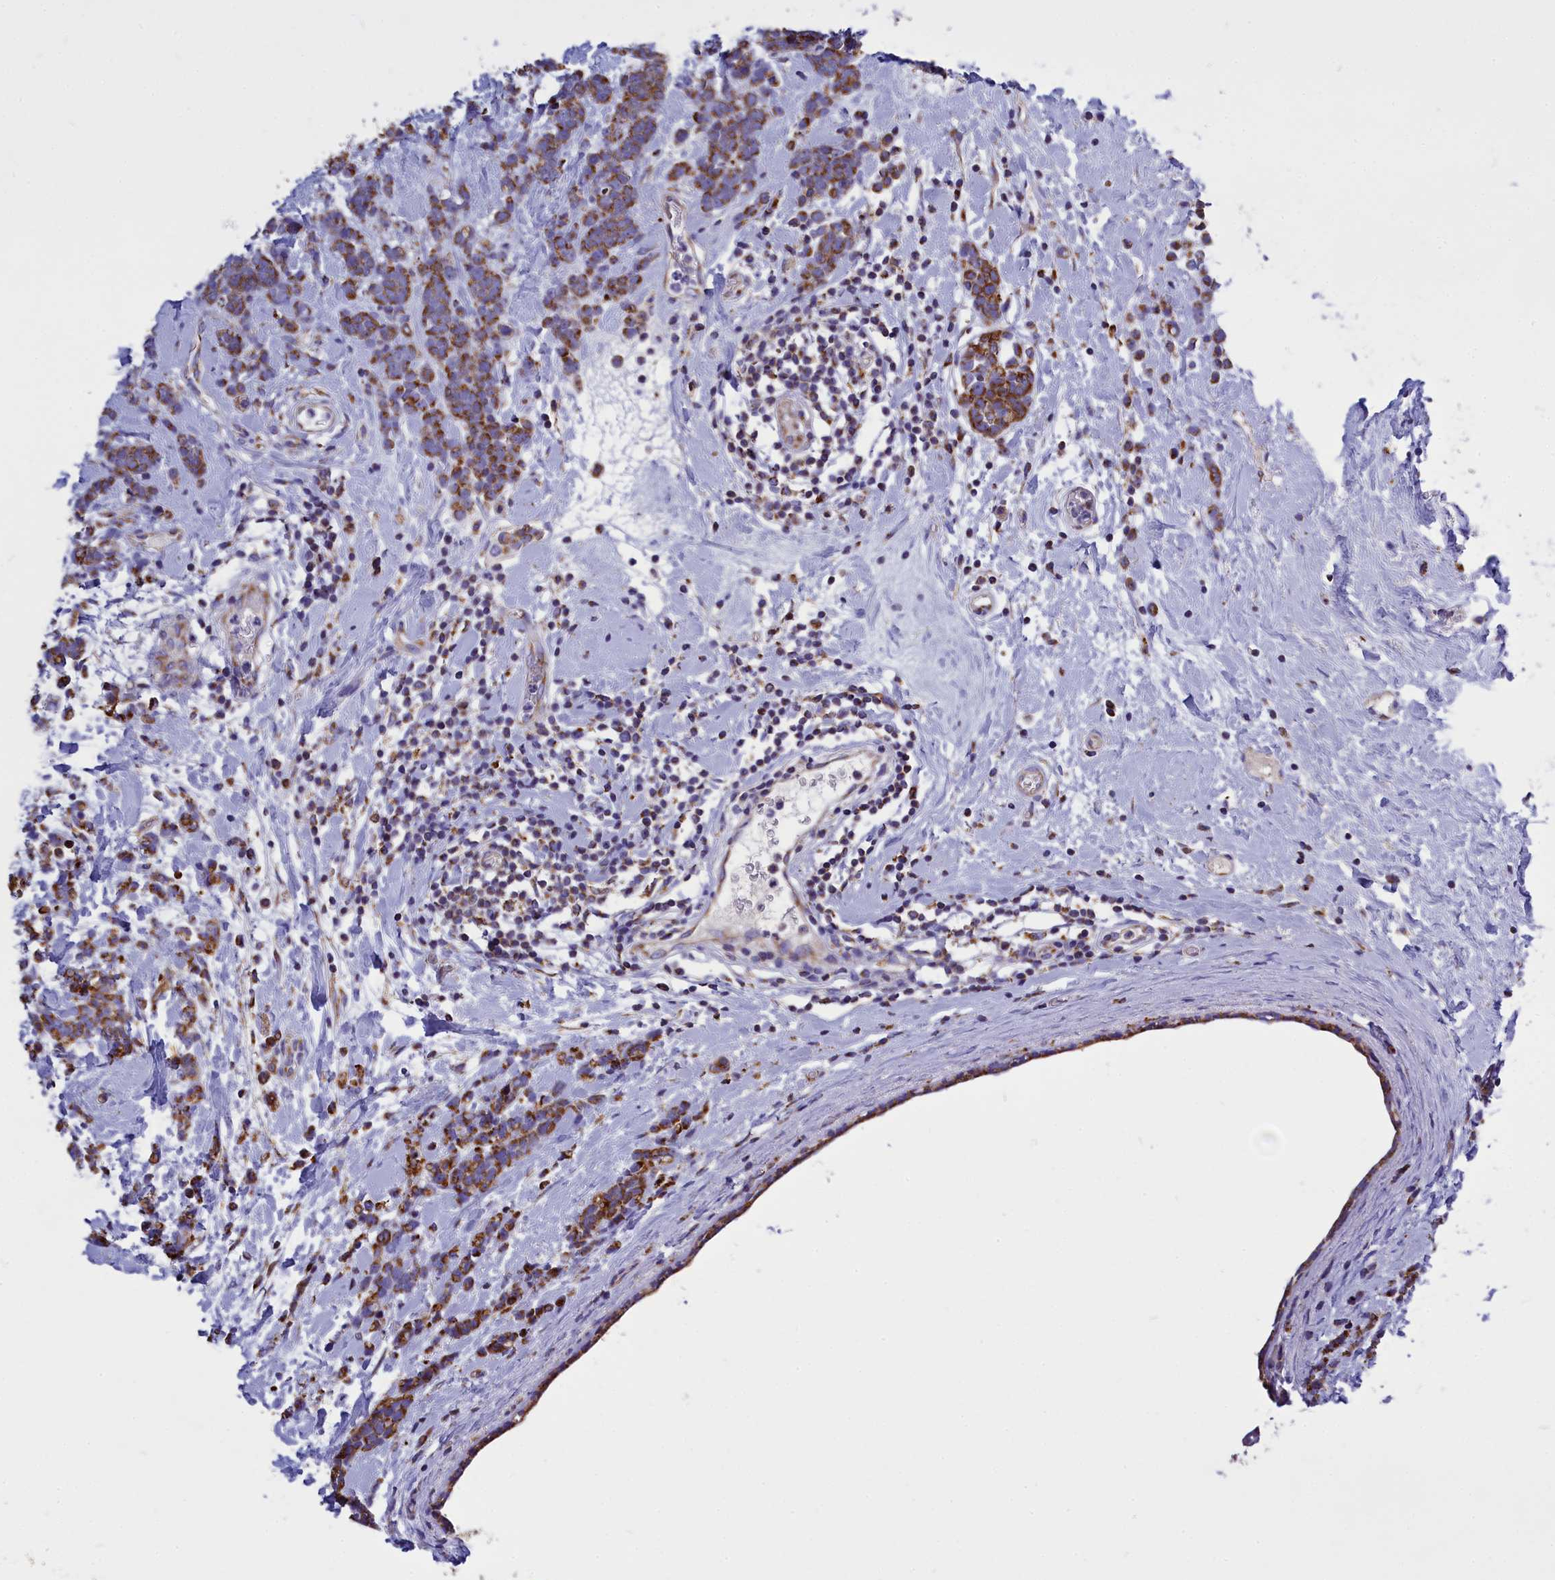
{"staining": {"intensity": "moderate", "quantity": ">75%", "location": "cytoplasmic/membranous"}, "tissue": "breast cancer", "cell_type": "Tumor cells", "image_type": "cancer", "snomed": [{"axis": "morphology", "description": "Lobular carcinoma"}, {"axis": "topography", "description": "Breast"}], "caption": "The immunohistochemical stain highlights moderate cytoplasmic/membranous expression in tumor cells of breast cancer tissue.", "gene": "VDAC2", "patient": {"sex": "female", "age": 58}}